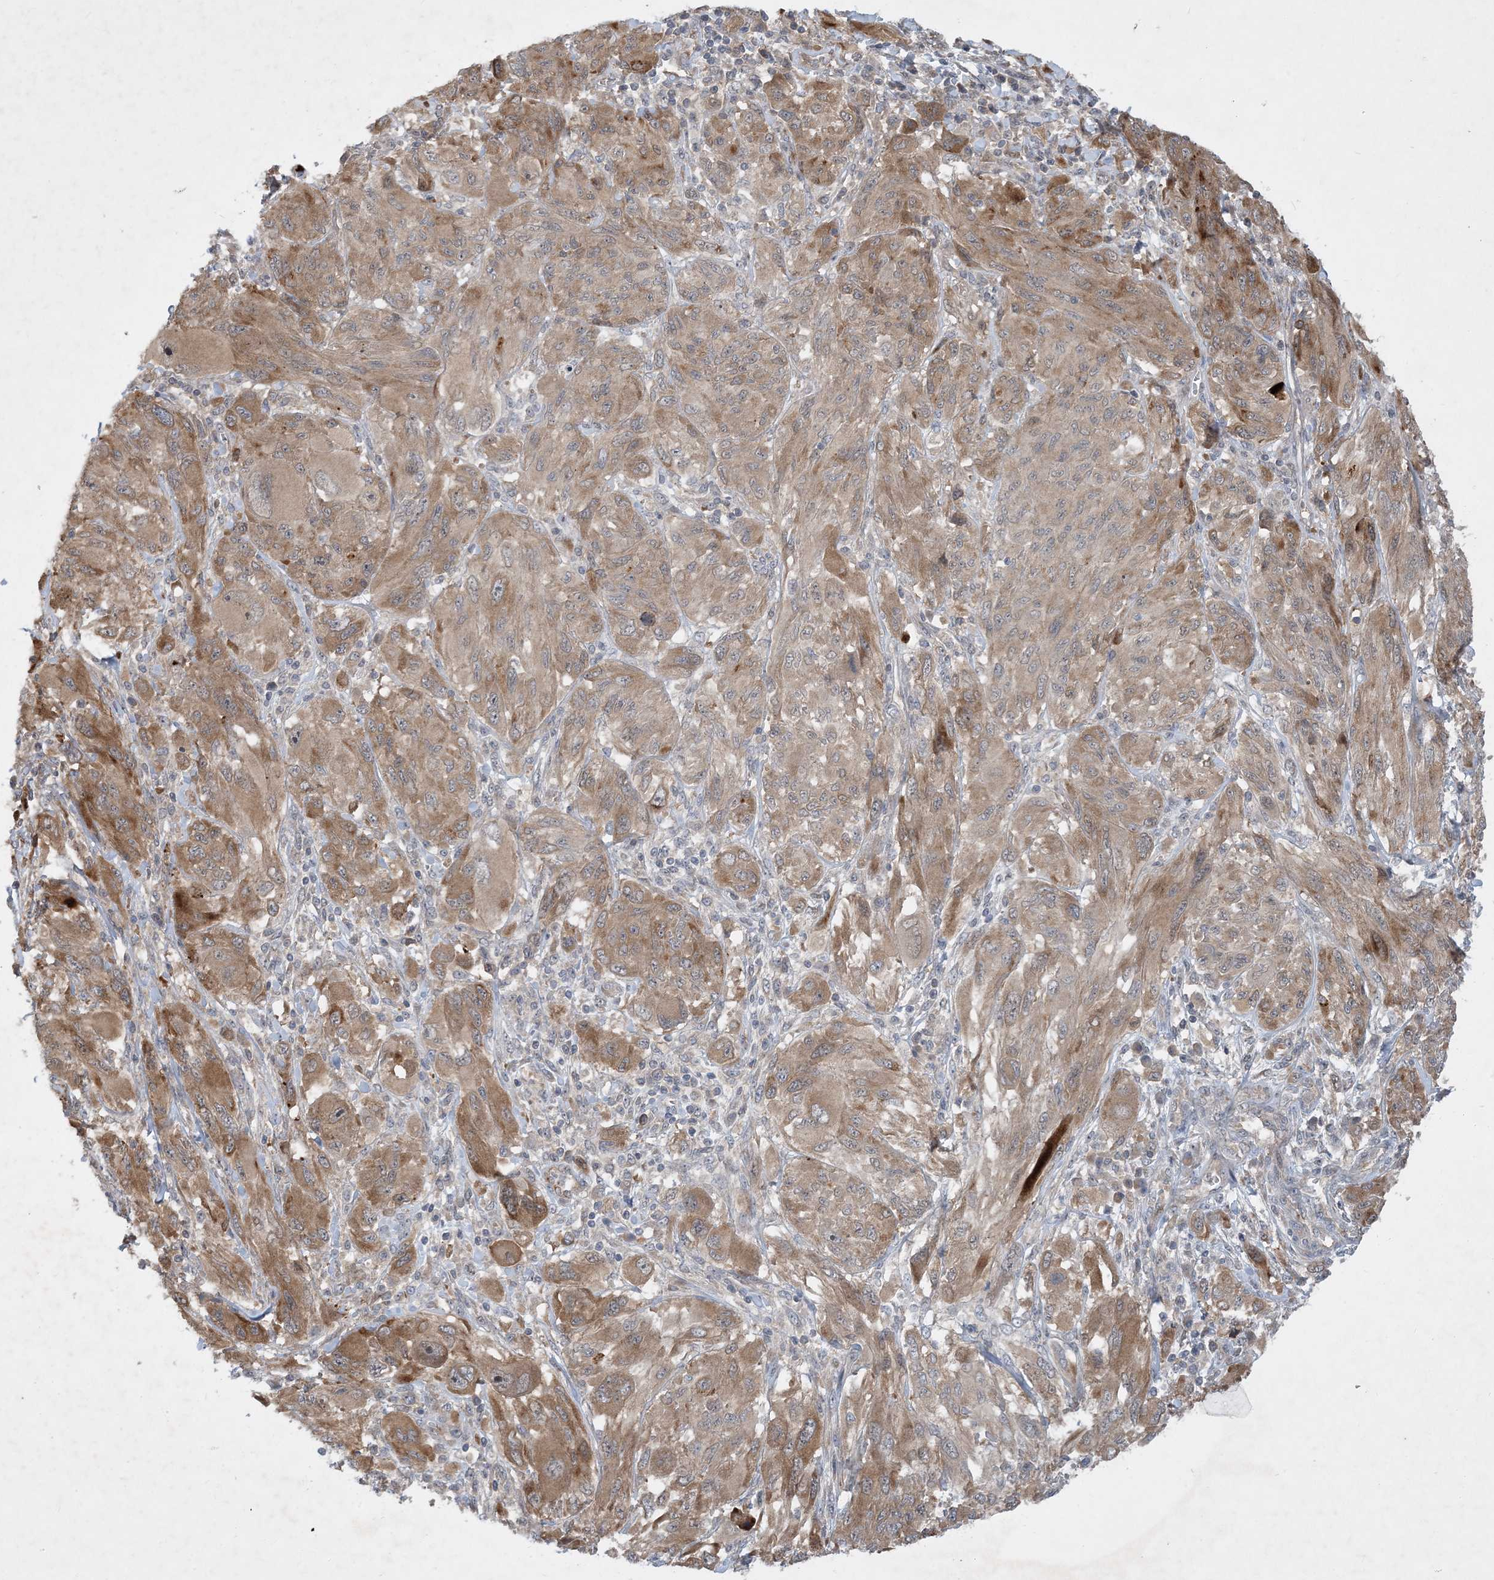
{"staining": {"intensity": "moderate", "quantity": ">75%", "location": "cytoplasmic/membranous"}, "tissue": "melanoma", "cell_type": "Tumor cells", "image_type": "cancer", "snomed": [{"axis": "morphology", "description": "Malignant melanoma, NOS"}, {"axis": "topography", "description": "Skin"}], "caption": "Immunohistochemistry (IHC) (DAB) staining of malignant melanoma exhibits moderate cytoplasmic/membranous protein positivity in about >75% of tumor cells.", "gene": "TINAG", "patient": {"sex": "female", "age": 91}}